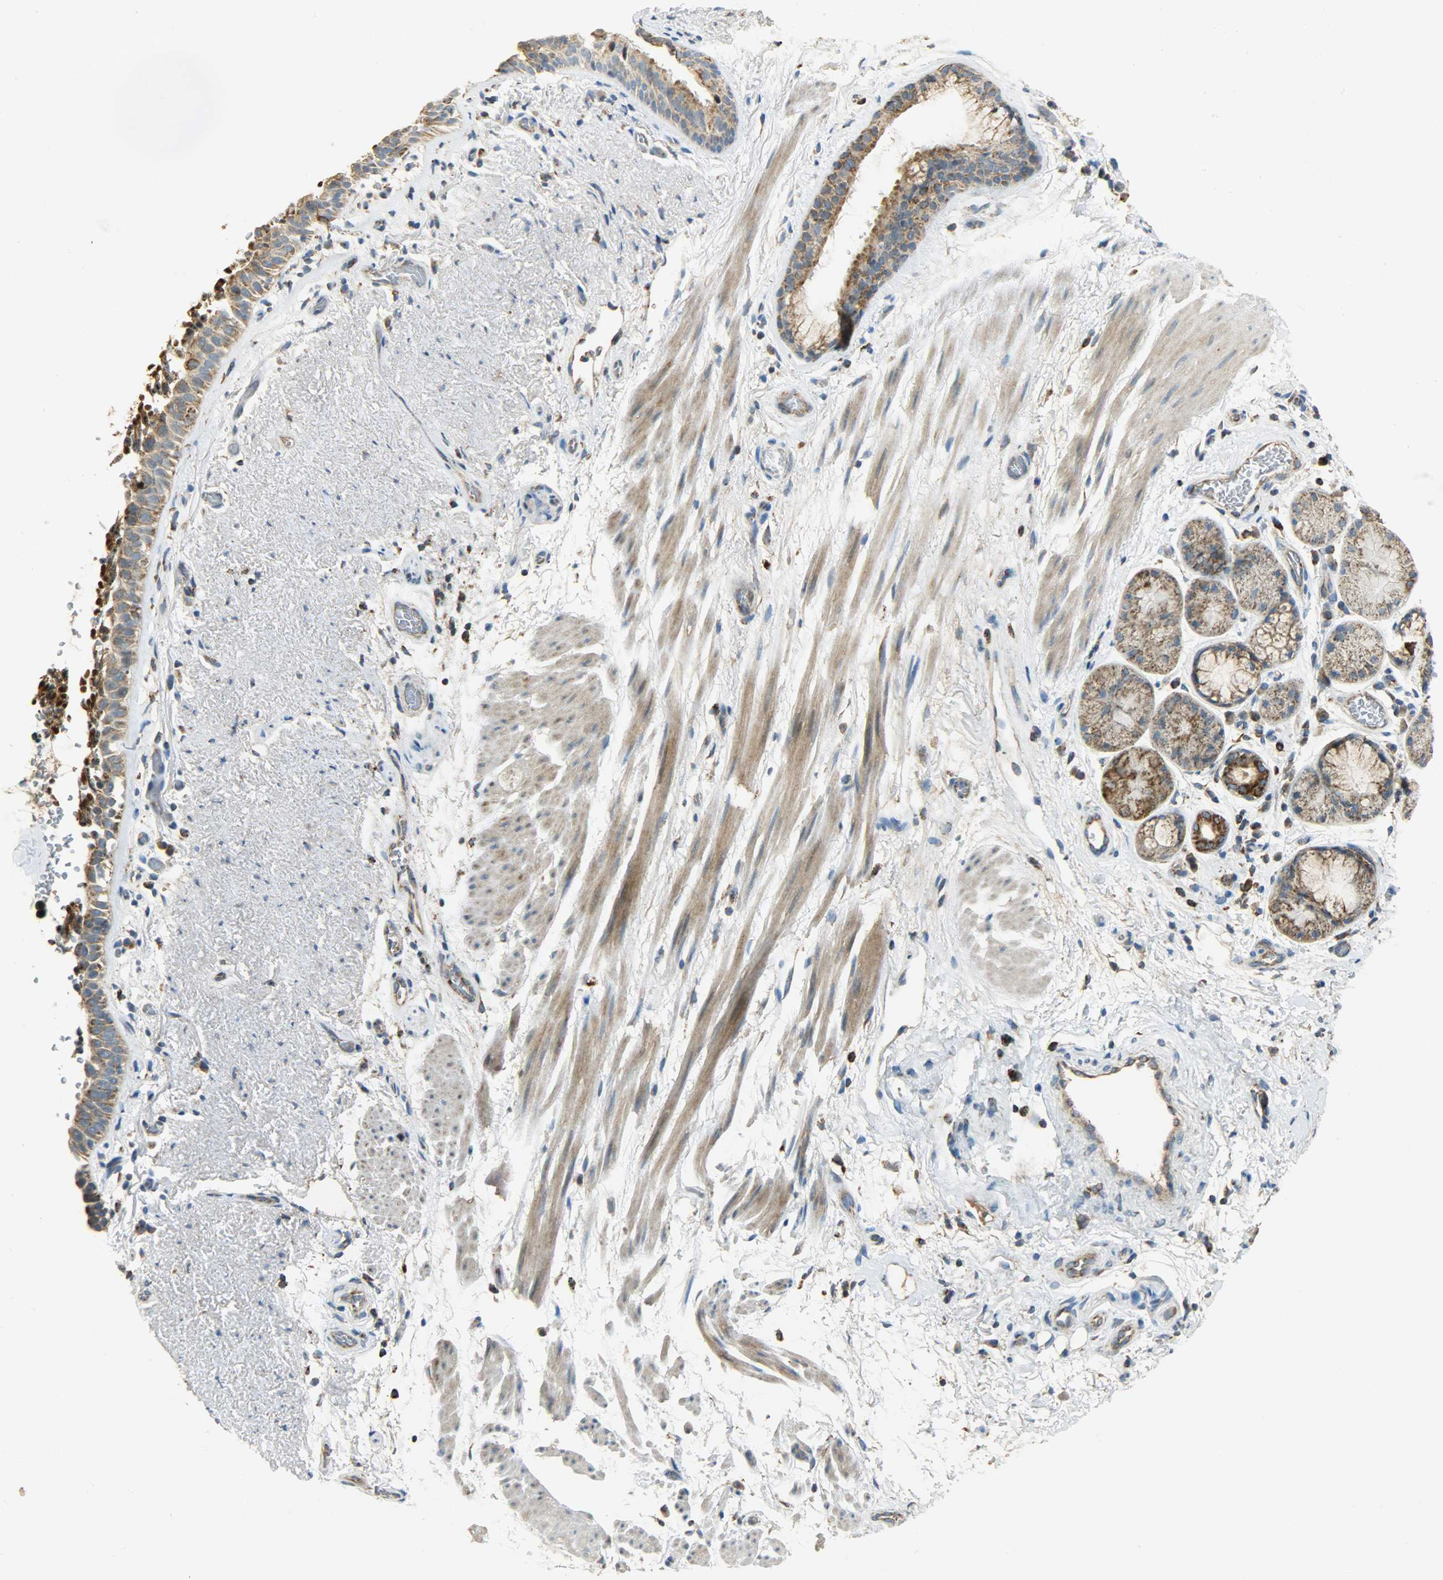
{"staining": {"intensity": "strong", "quantity": ">75%", "location": "cytoplasmic/membranous"}, "tissue": "bronchus", "cell_type": "Respiratory epithelial cells", "image_type": "normal", "snomed": [{"axis": "morphology", "description": "Normal tissue, NOS"}, {"axis": "topography", "description": "Bronchus"}], "caption": "Respiratory epithelial cells show high levels of strong cytoplasmic/membranous staining in approximately >75% of cells in benign bronchus. (IHC, brightfield microscopy, high magnification).", "gene": "HDHD5", "patient": {"sex": "female", "age": 54}}